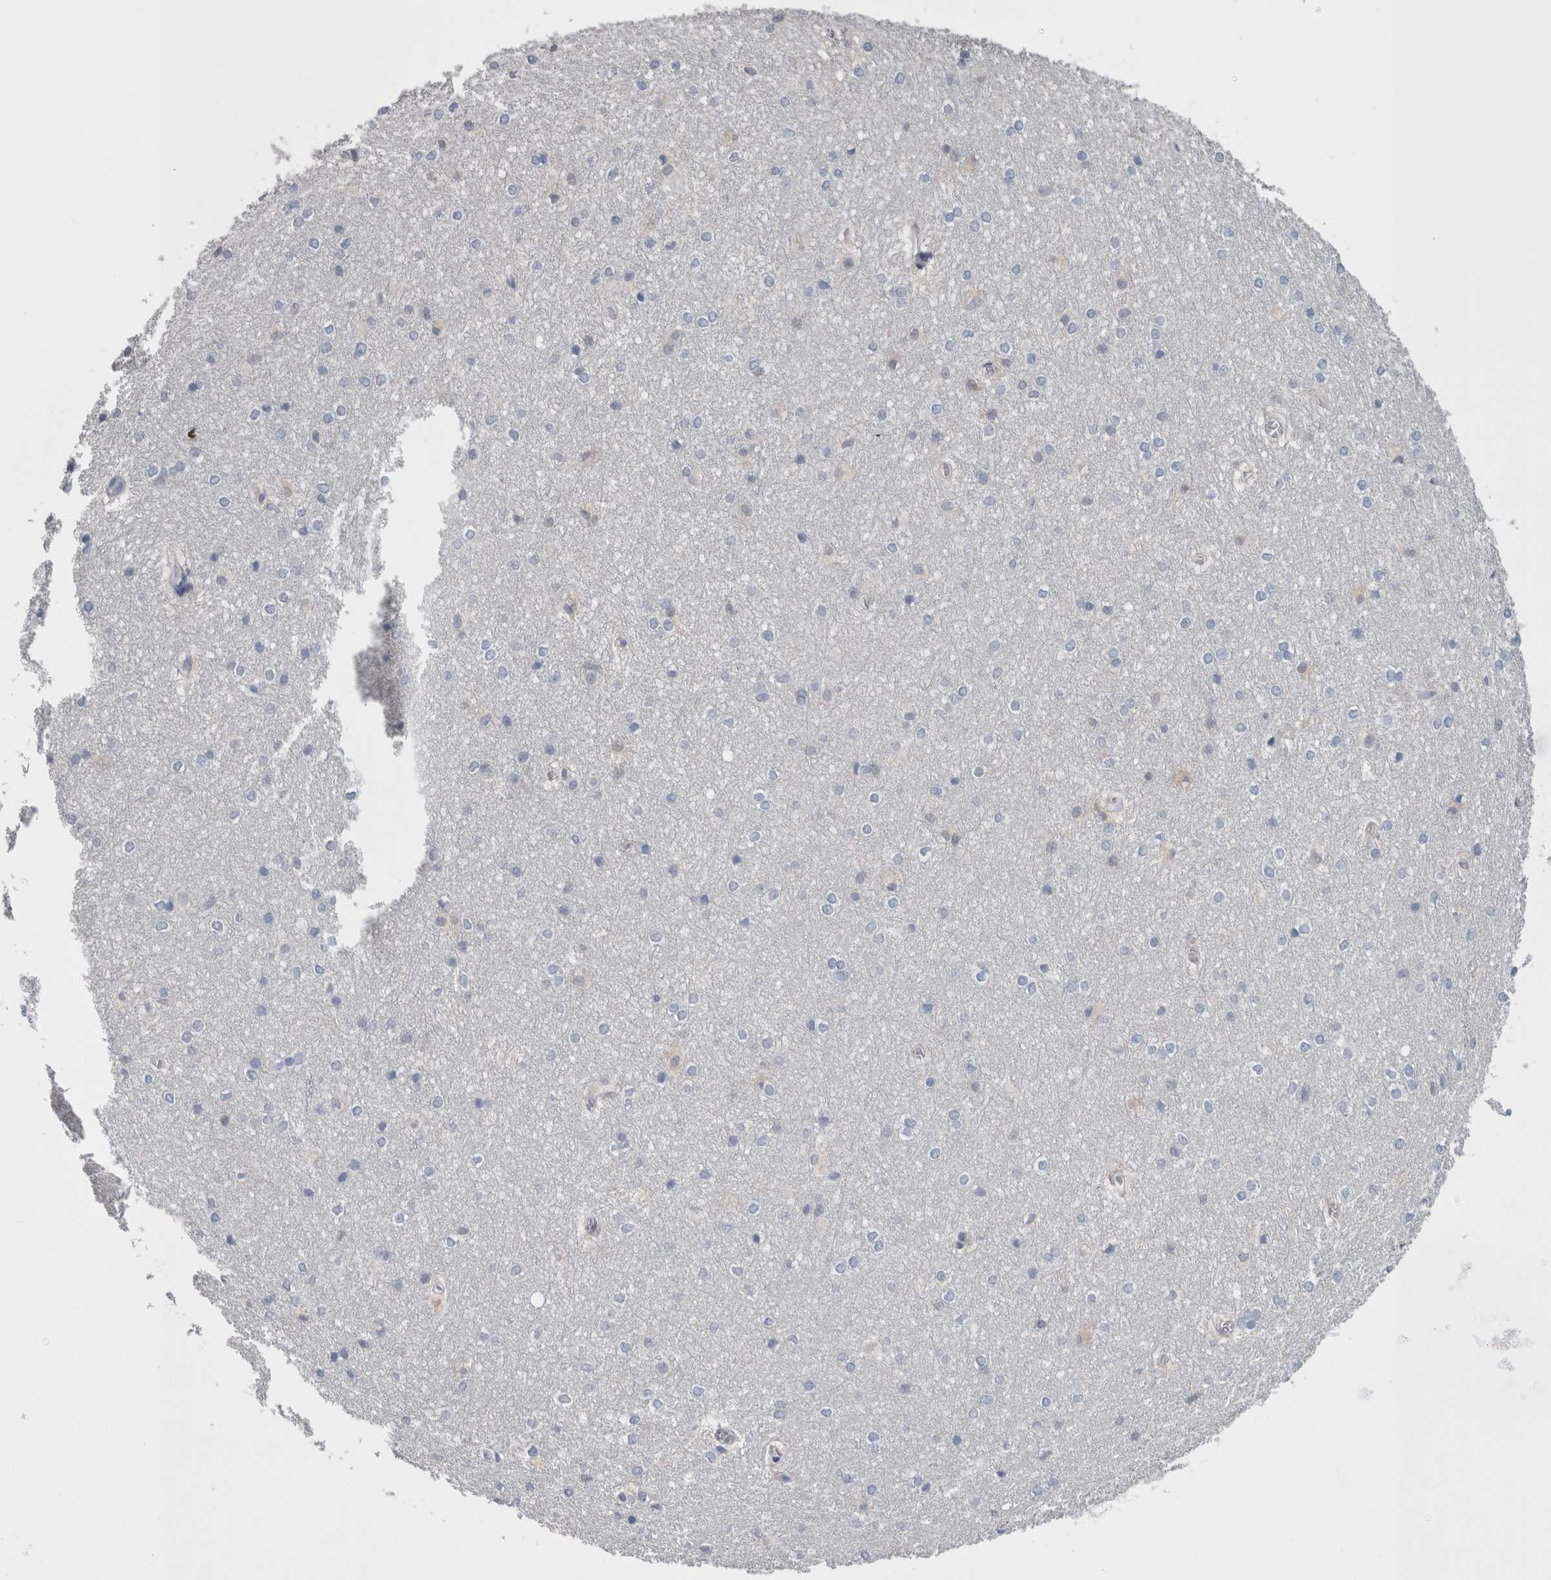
{"staining": {"intensity": "negative", "quantity": "none", "location": "none"}, "tissue": "caudate", "cell_type": "Glial cells", "image_type": "normal", "snomed": [{"axis": "morphology", "description": "Normal tissue, NOS"}, {"axis": "topography", "description": "Lateral ventricle wall"}], "caption": "Human caudate stained for a protein using IHC shows no staining in glial cells.", "gene": "CA8", "patient": {"sex": "female", "age": 19}}